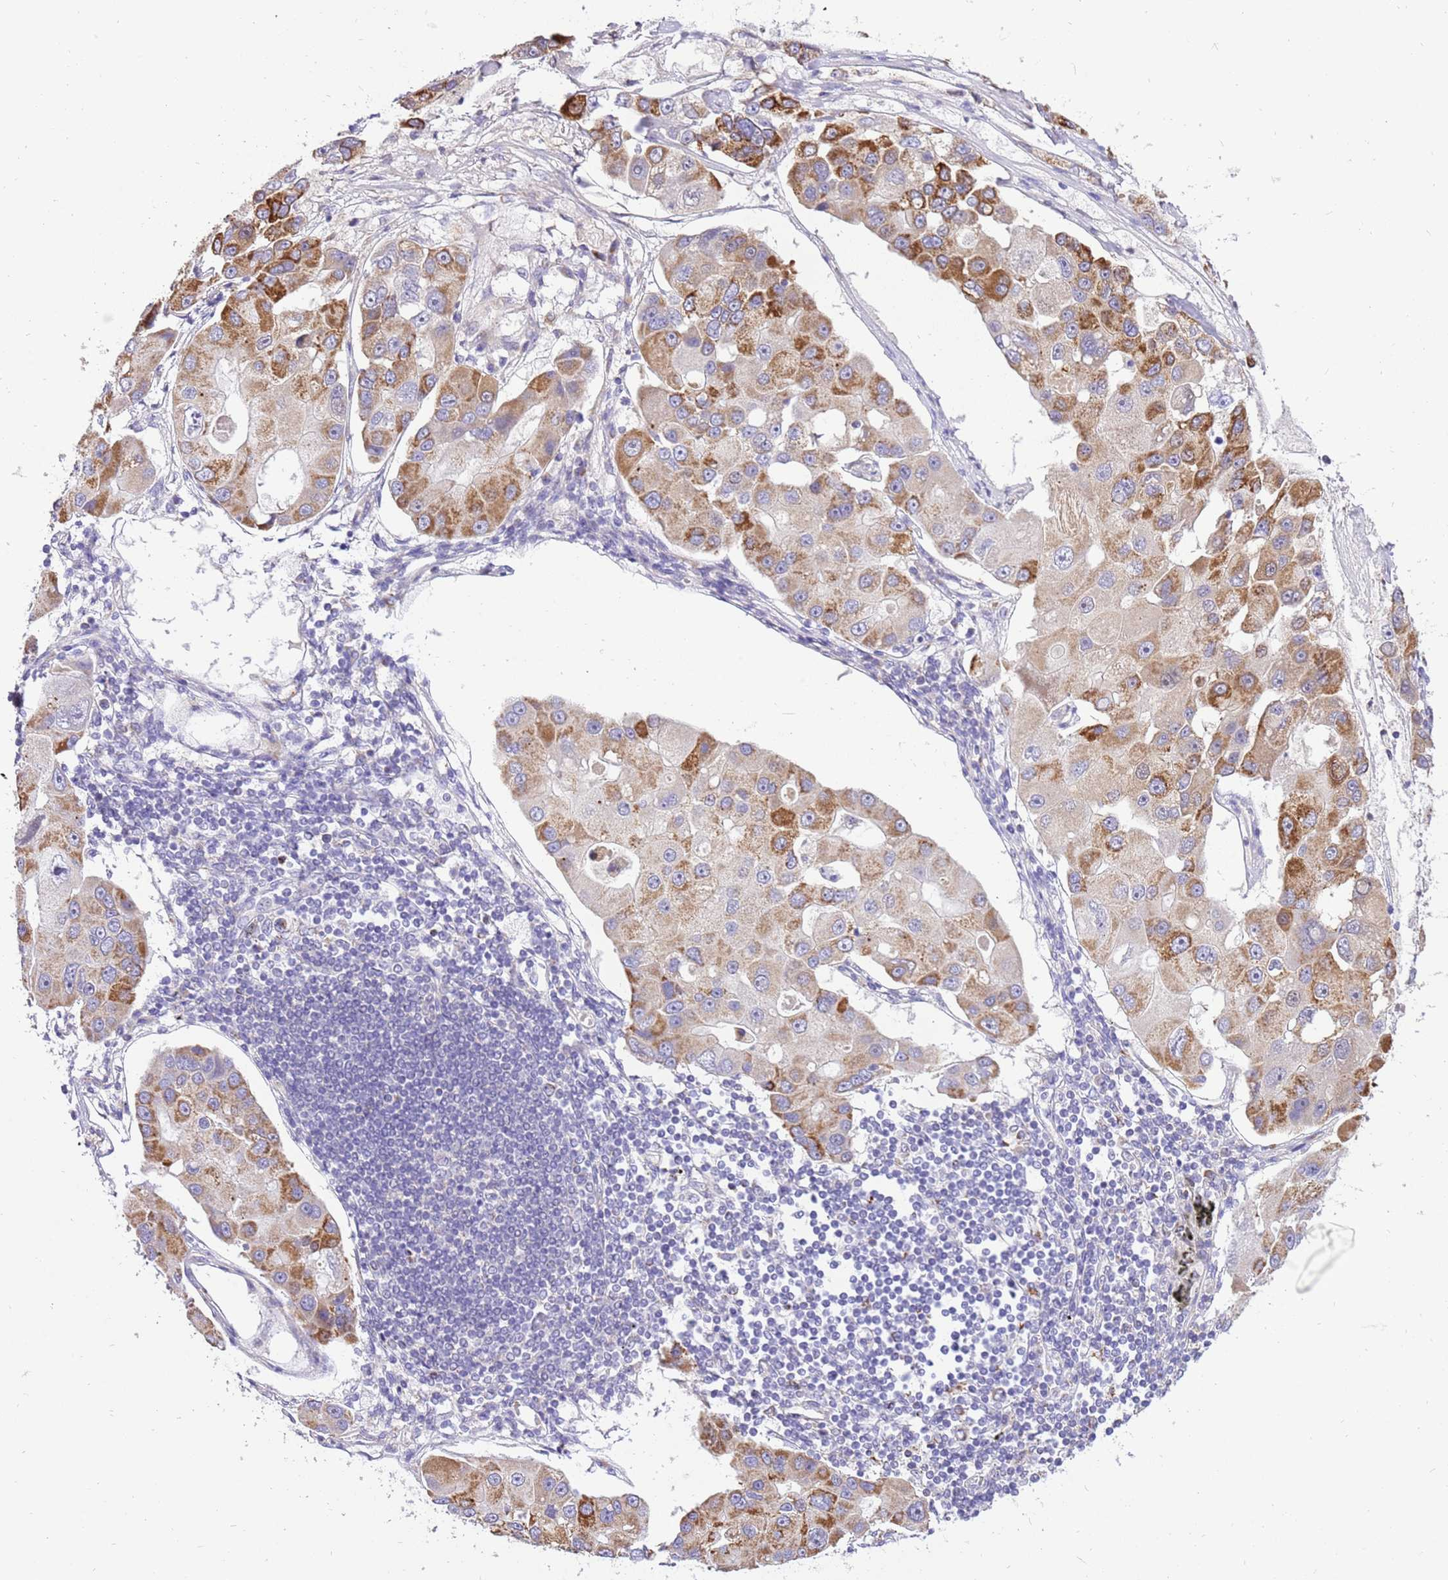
{"staining": {"intensity": "moderate", "quantity": "25%-75%", "location": "cytoplasmic/membranous"}, "tissue": "lung cancer", "cell_type": "Tumor cells", "image_type": "cancer", "snomed": [{"axis": "morphology", "description": "Adenocarcinoma, NOS"}, {"axis": "topography", "description": "Lung"}], "caption": "Lung cancer stained with a protein marker exhibits moderate staining in tumor cells.", "gene": "COX17", "patient": {"sex": "female", "age": 54}}